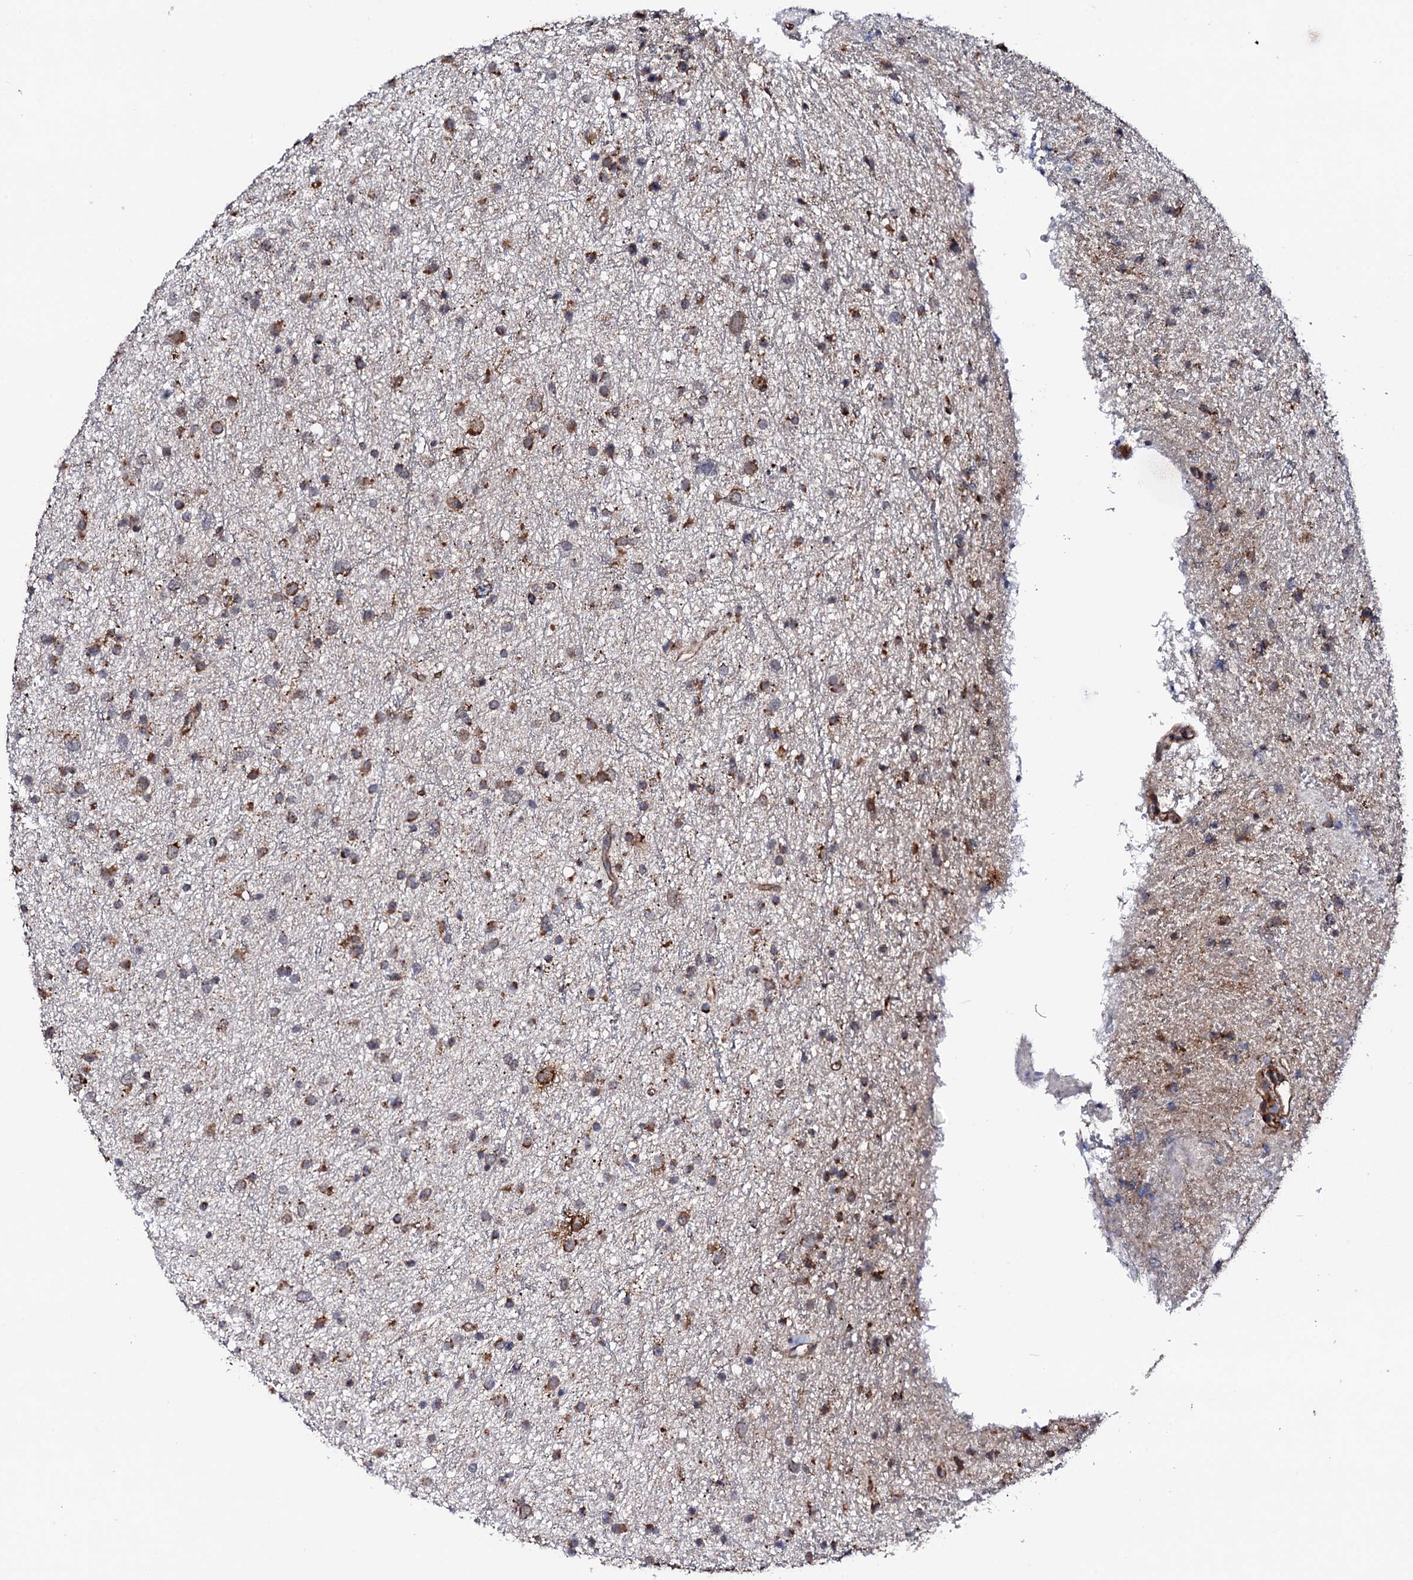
{"staining": {"intensity": "moderate", "quantity": ">75%", "location": "cytoplasmic/membranous"}, "tissue": "glioma", "cell_type": "Tumor cells", "image_type": "cancer", "snomed": [{"axis": "morphology", "description": "Glioma, malignant, Low grade"}, {"axis": "topography", "description": "Cerebral cortex"}], "caption": "Moderate cytoplasmic/membranous protein expression is seen in approximately >75% of tumor cells in glioma.", "gene": "MTIF3", "patient": {"sex": "female", "age": 39}}